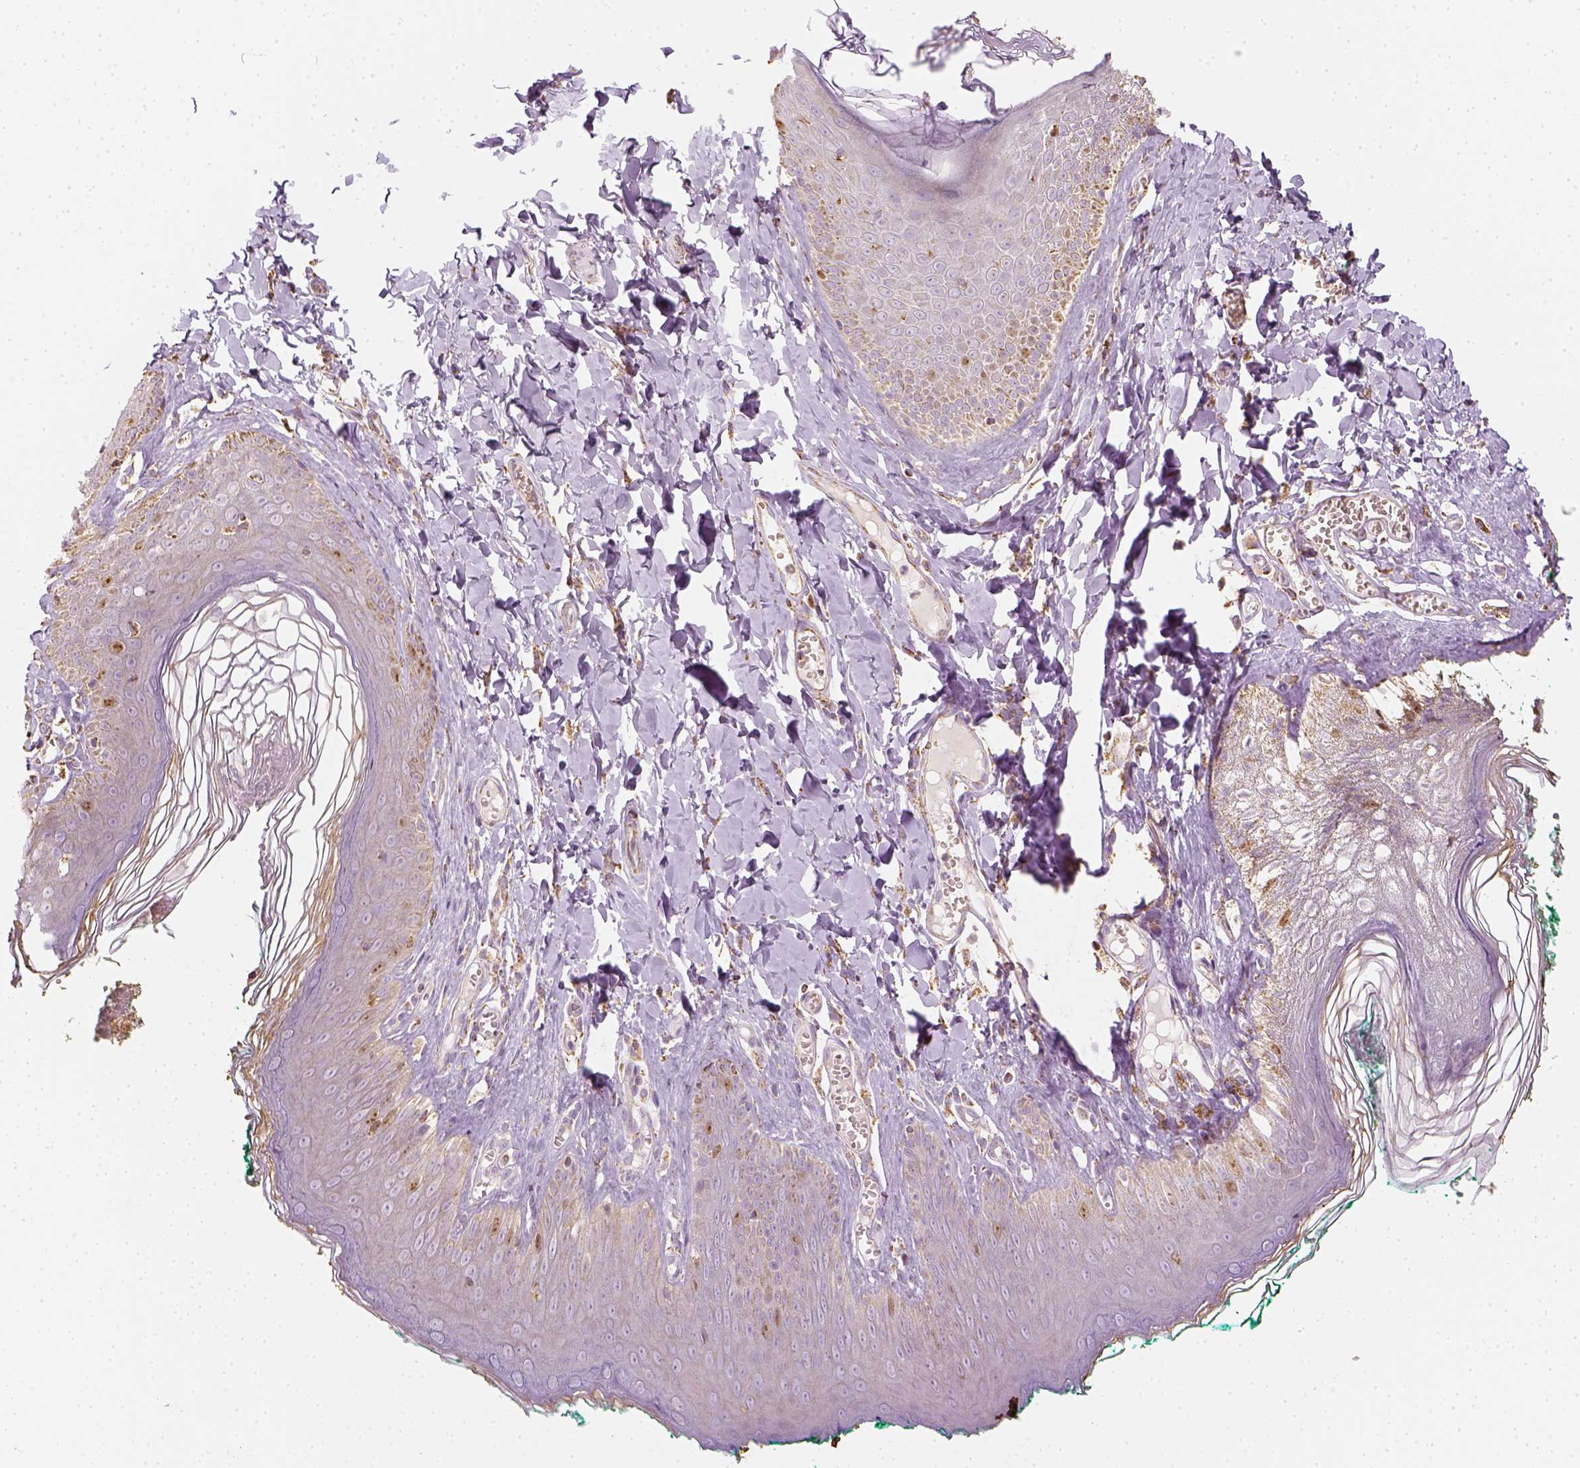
{"staining": {"intensity": "weak", "quantity": "<25%", "location": "nuclear"}, "tissue": "skin", "cell_type": "Epidermal cells", "image_type": "normal", "snomed": [{"axis": "morphology", "description": "Normal tissue, NOS"}, {"axis": "topography", "description": "Vulva"}, {"axis": "topography", "description": "Peripheral nerve tissue"}], "caption": "DAB immunohistochemical staining of normal skin displays no significant positivity in epidermal cells.", "gene": "LCA5", "patient": {"sex": "female", "age": 66}}